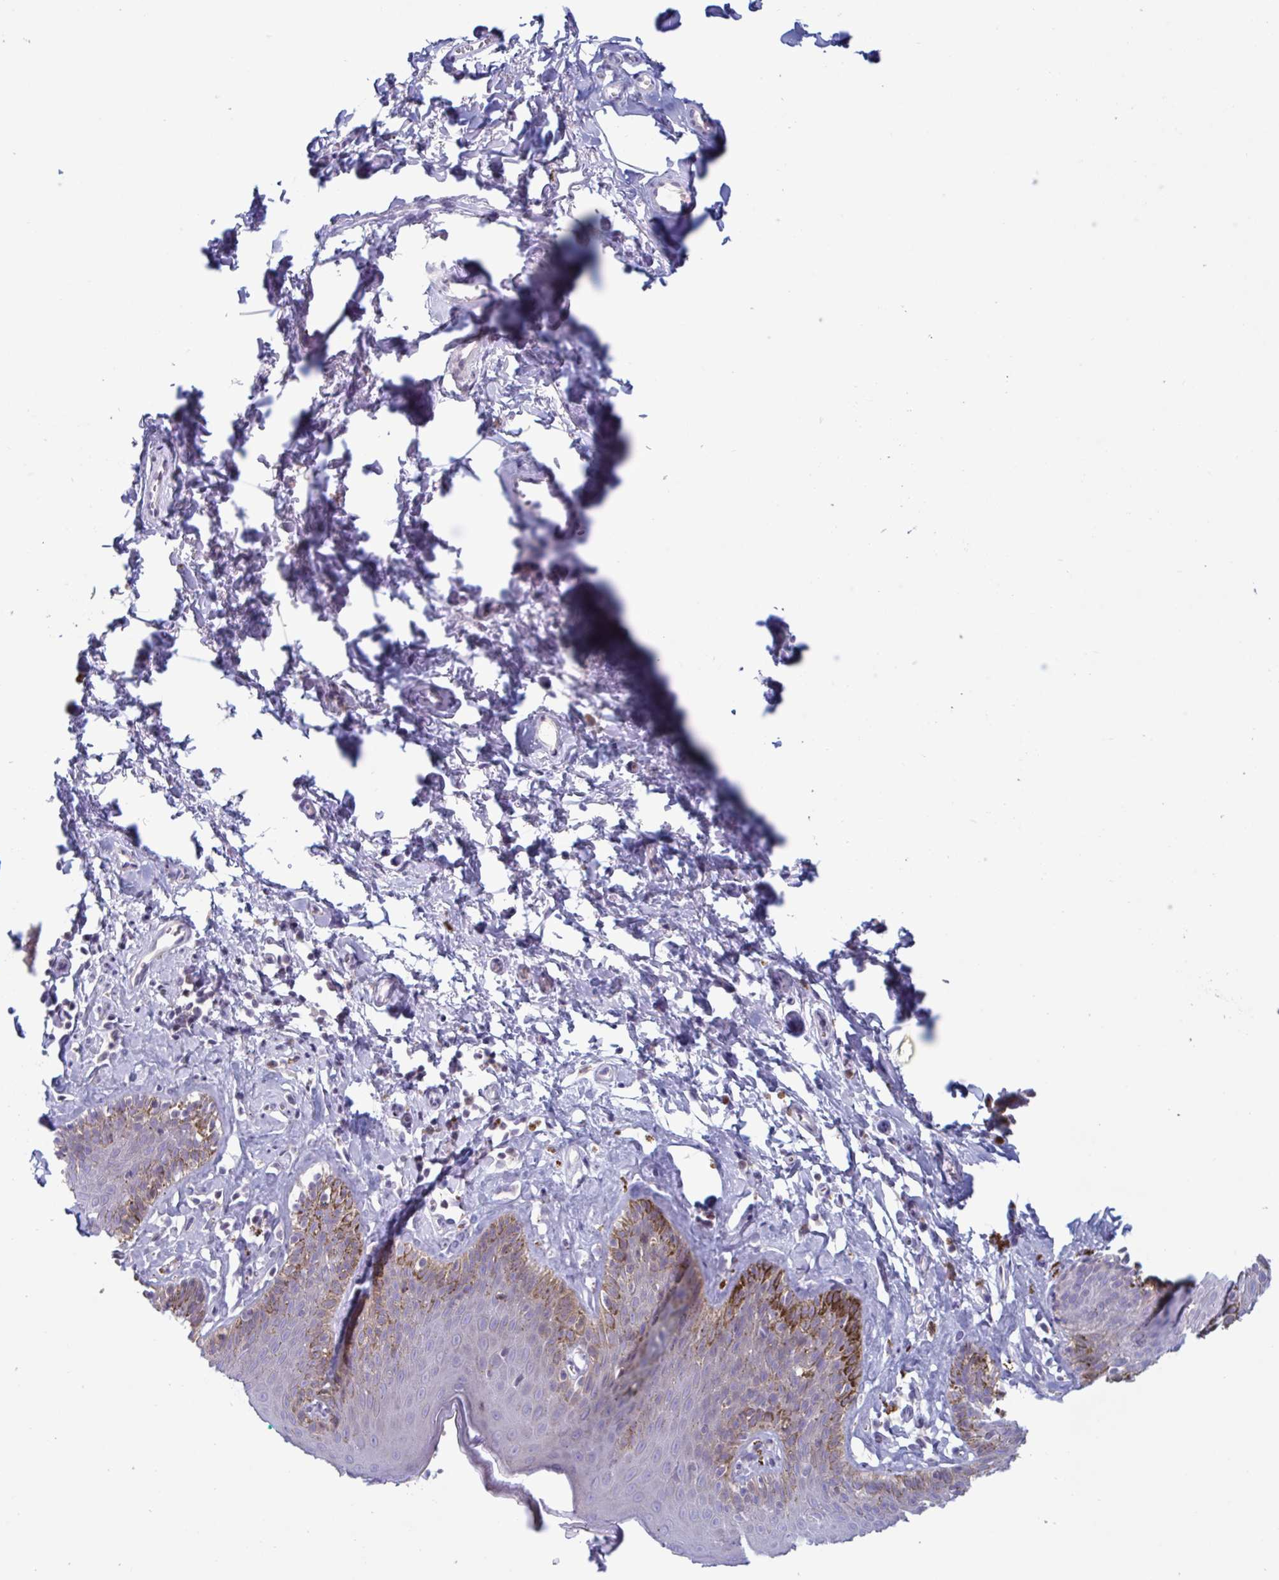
{"staining": {"intensity": "negative", "quantity": "none", "location": "none"}, "tissue": "skin", "cell_type": "Epidermal cells", "image_type": "normal", "snomed": [{"axis": "morphology", "description": "Normal tissue, NOS"}, {"axis": "topography", "description": "Vulva"}, {"axis": "topography", "description": "Peripheral nerve tissue"}], "caption": "This photomicrograph is of unremarkable skin stained with immunohistochemistry (IHC) to label a protein in brown with the nuclei are counter-stained blue. There is no expression in epidermal cells.", "gene": "NAA30", "patient": {"sex": "female", "age": 66}}